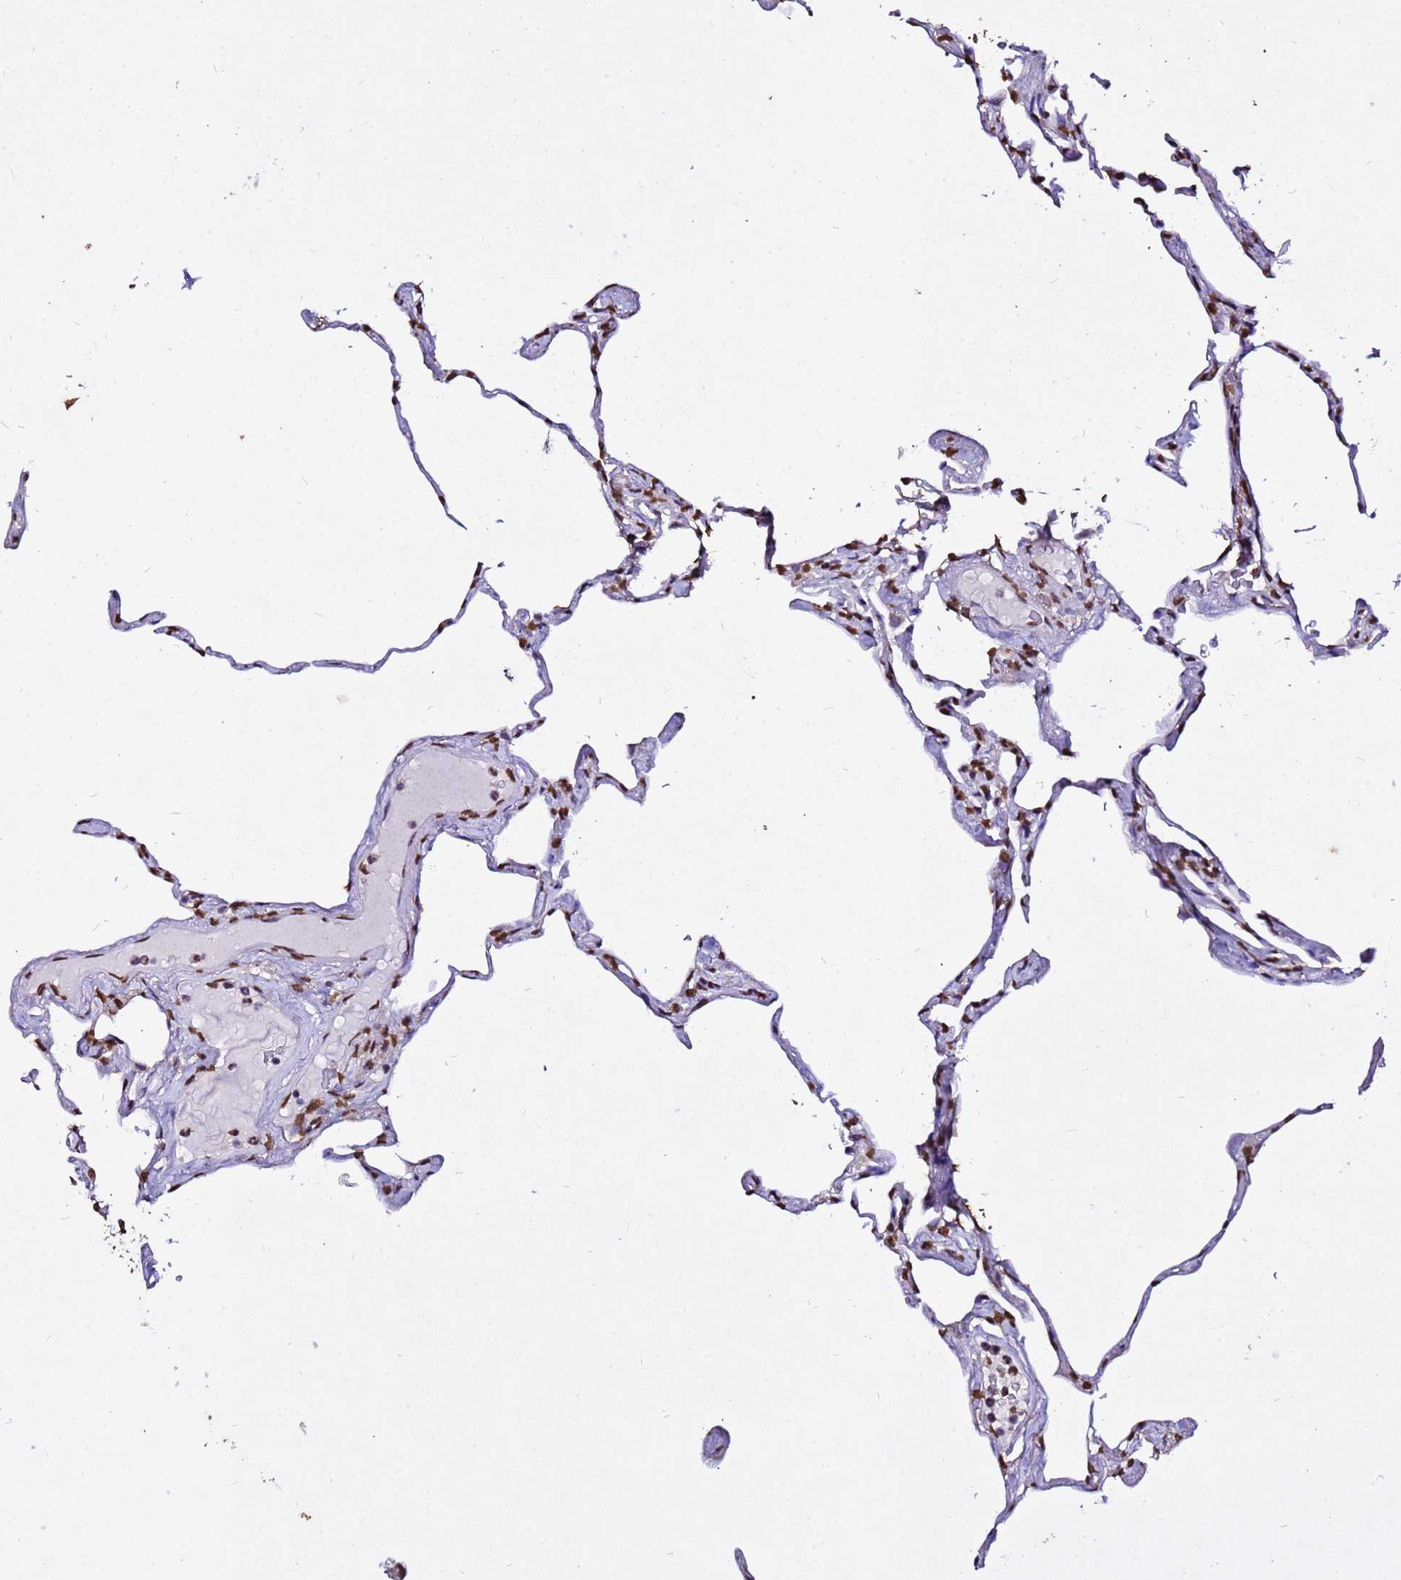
{"staining": {"intensity": "moderate", "quantity": ">75%", "location": "nuclear"}, "tissue": "lung", "cell_type": "Alveolar cells", "image_type": "normal", "snomed": [{"axis": "morphology", "description": "Normal tissue, NOS"}, {"axis": "topography", "description": "Lung"}], "caption": "The micrograph shows staining of unremarkable lung, revealing moderate nuclear protein staining (brown color) within alveolar cells.", "gene": "MYOCD", "patient": {"sex": "male", "age": 65}}